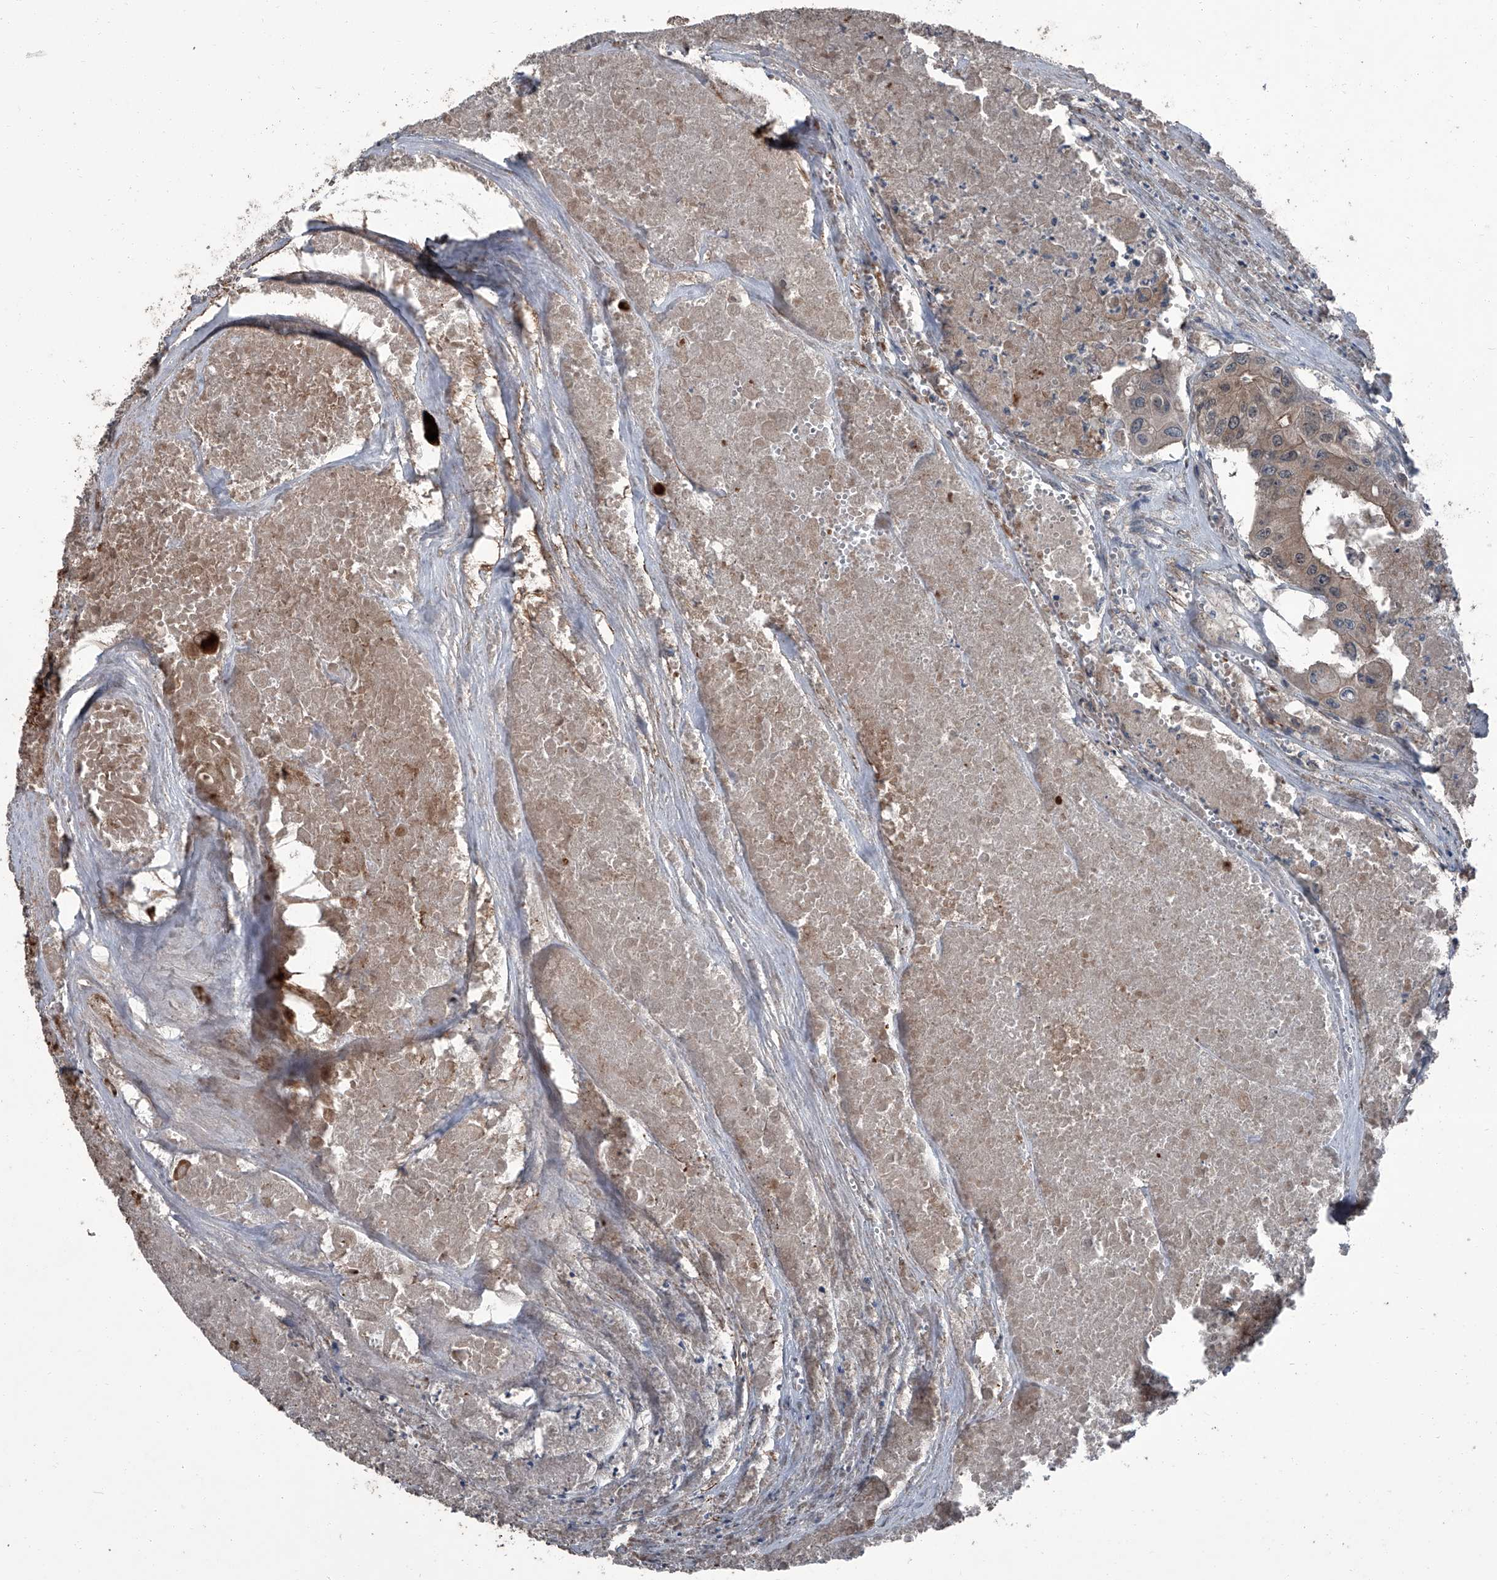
{"staining": {"intensity": "moderate", "quantity": "25%-75%", "location": "cytoplasmic/membranous,nuclear"}, "tissue": "colorectal cancer", "cell_type": "Tumor cells", "image_type": "cancer", "snomed": [{"axis": "morphology", "description": "Adenocarcinoma, NOS"}, {"axis": "topography", "description": "Colon"}], "caption": "Adenocarcinoma (colorectal) stained with a protein marker shows moderate staining in tumor cells.", "gene": "OARD1", "patient": {"sex": "male", "age": 77}}